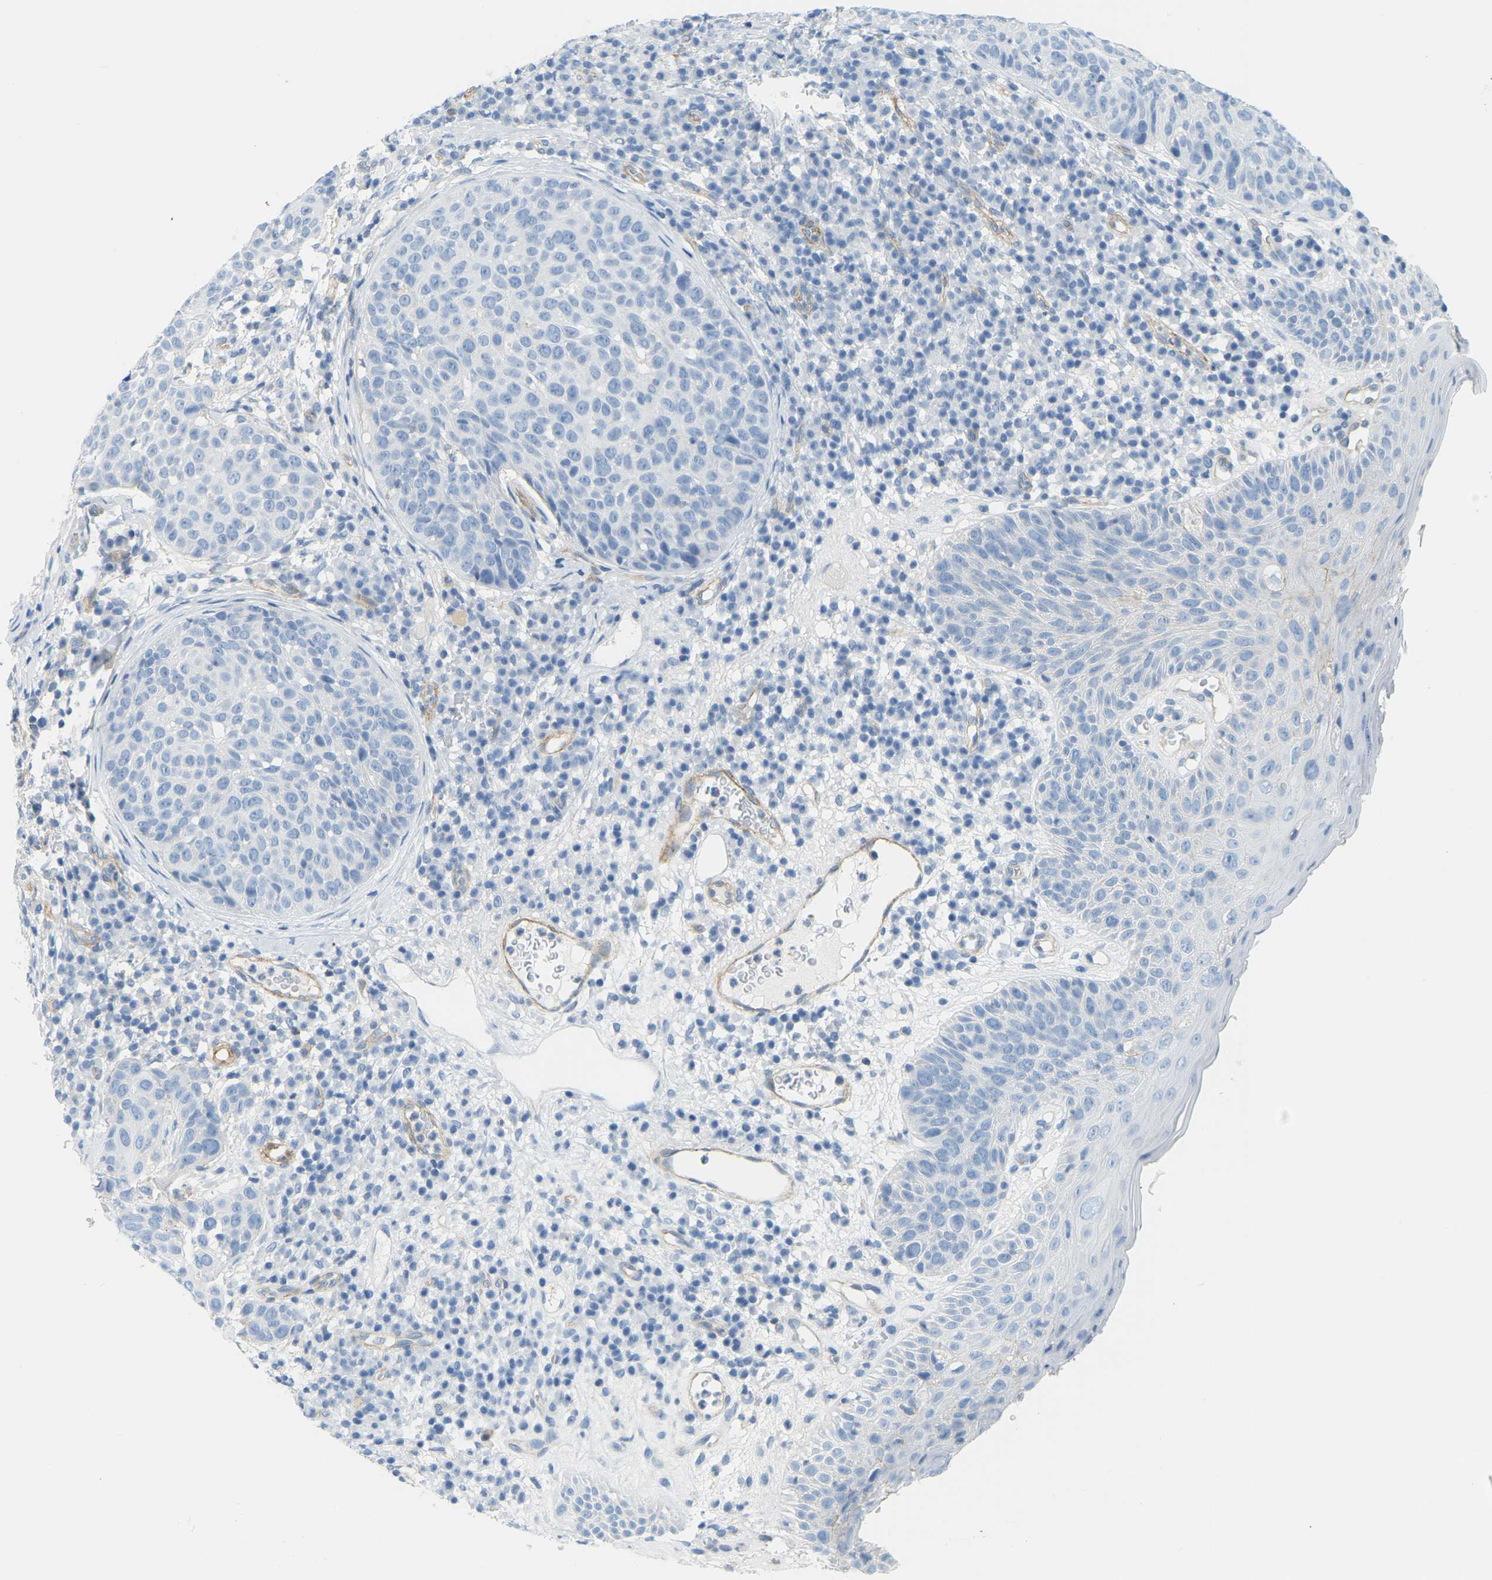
{"staining": {"intensity": "negative", "quantity": "none", "location": "none"}, "tissue": "skin cancer", "cell_type": "Tumor cells", "image_type": "cancer", "snomed": [{"axis": "morphology", "description": "Squamous cell carcinoma in situ, NOS"}, {"axis": "morphology", "description": "Squamous cell carcinoma, NOS"}, {"axis": "topography", "description": "Skin"}], "caption": "Immunohistochemistry histopathology image of human skin squamous cell carcinoma in situ stained for a protein (brown), which exhibits no staining in tumor cells.", "gene": "MYL3", "patient": {"sex": "male", "age": 93}}